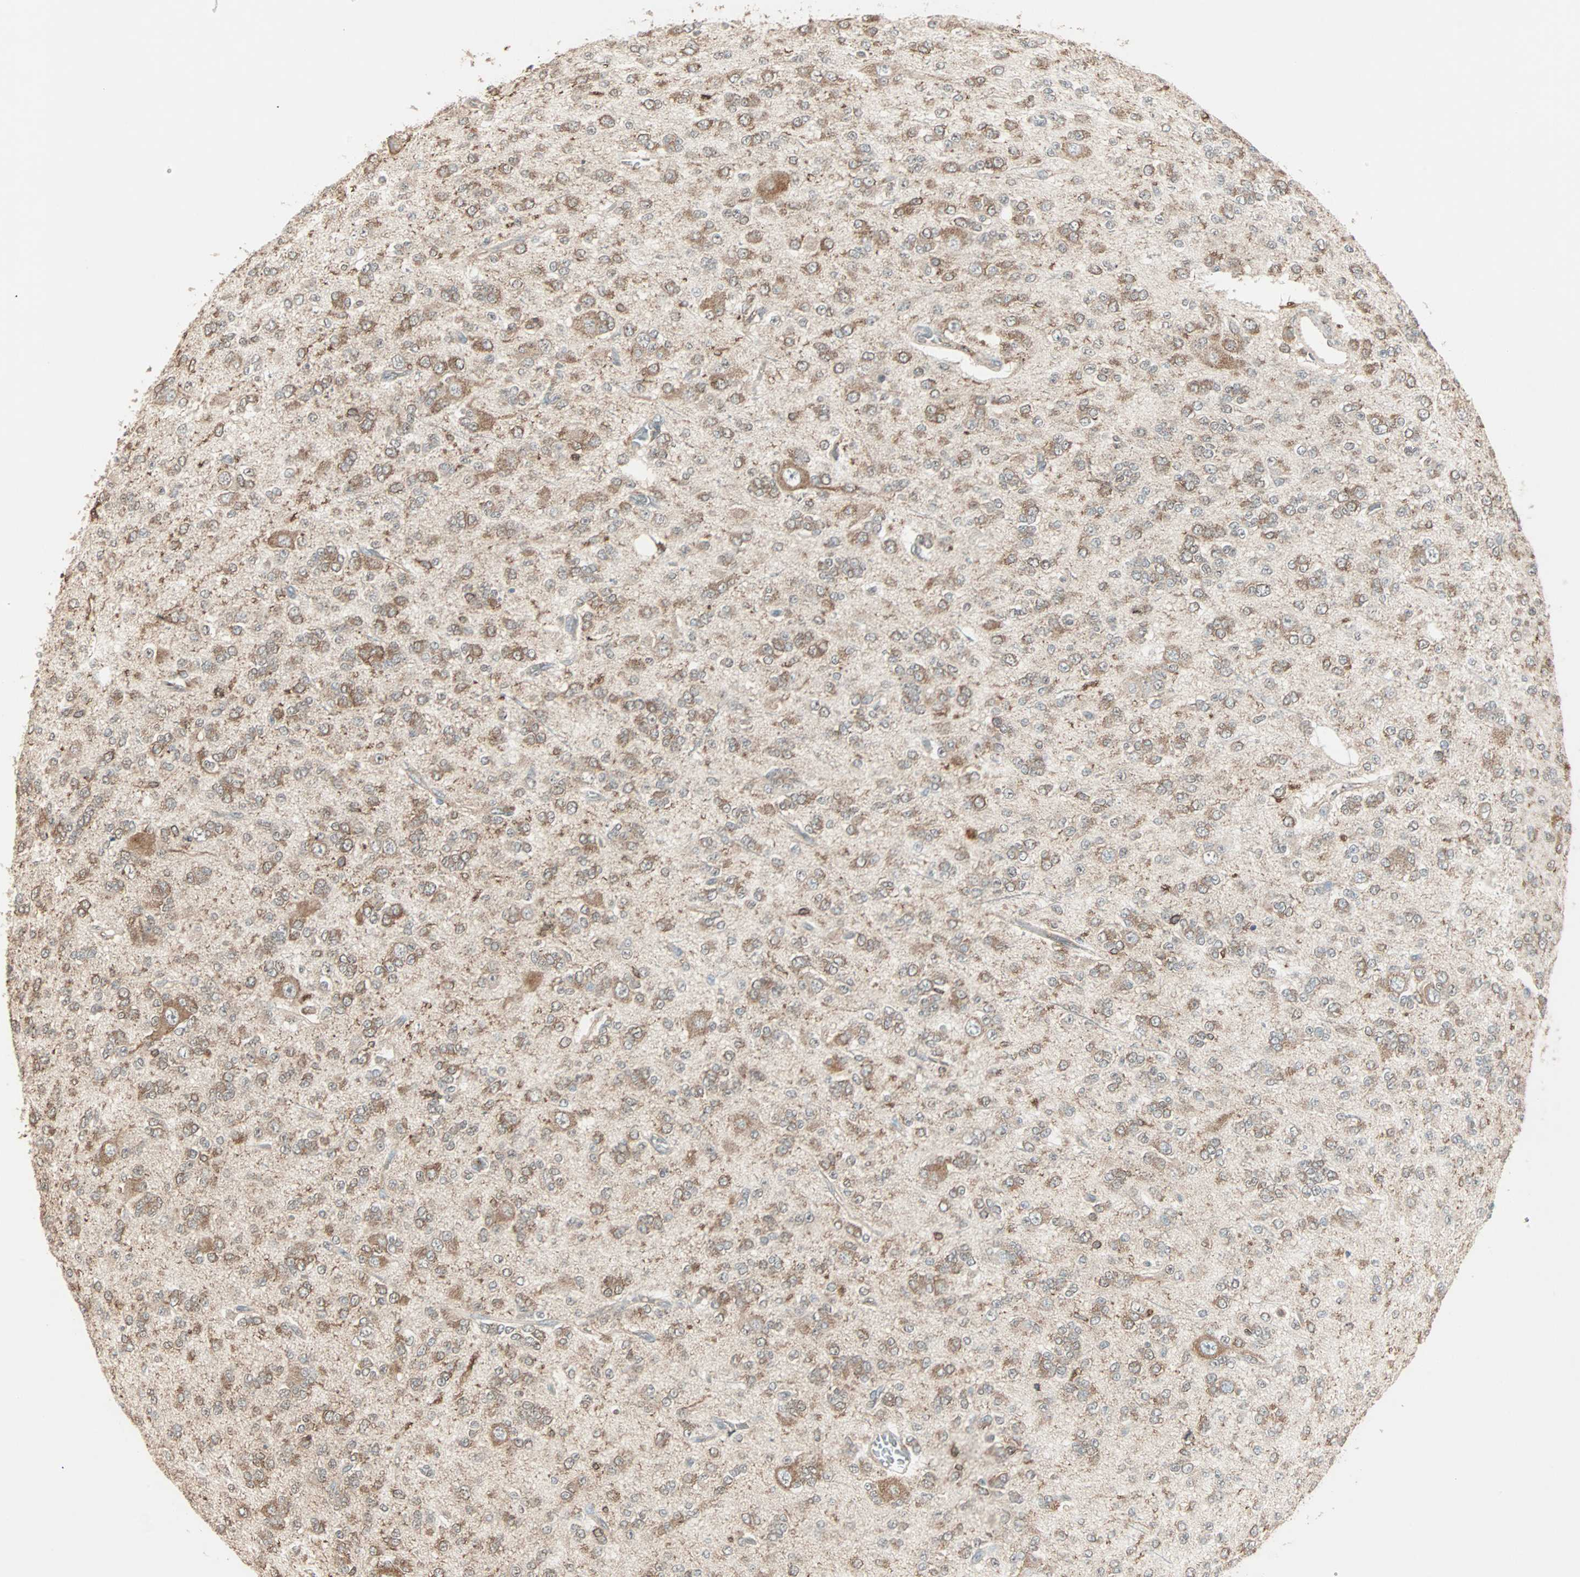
{"staining": {"intensity": "moderate", "quantity": ">75%", "location": "cytoplasmic/membranous"}, "tissue": "glioma", "cell_type": "Tumor cells", "image_type": "cancer", "snomed": [{"axis": "morphology", "description": "Glioma, malignant, Low grade"}, {"axis": "topography", "description": "Brain"}], "caption": "Human malignant glioma (low-grade) stained for a protein (brown) reveals moderate cytoplasmic/membranous positive staining in about >75% of tumor cells.", "gene": "MMP3", "patient": {"sex": "male", "age": 38}}